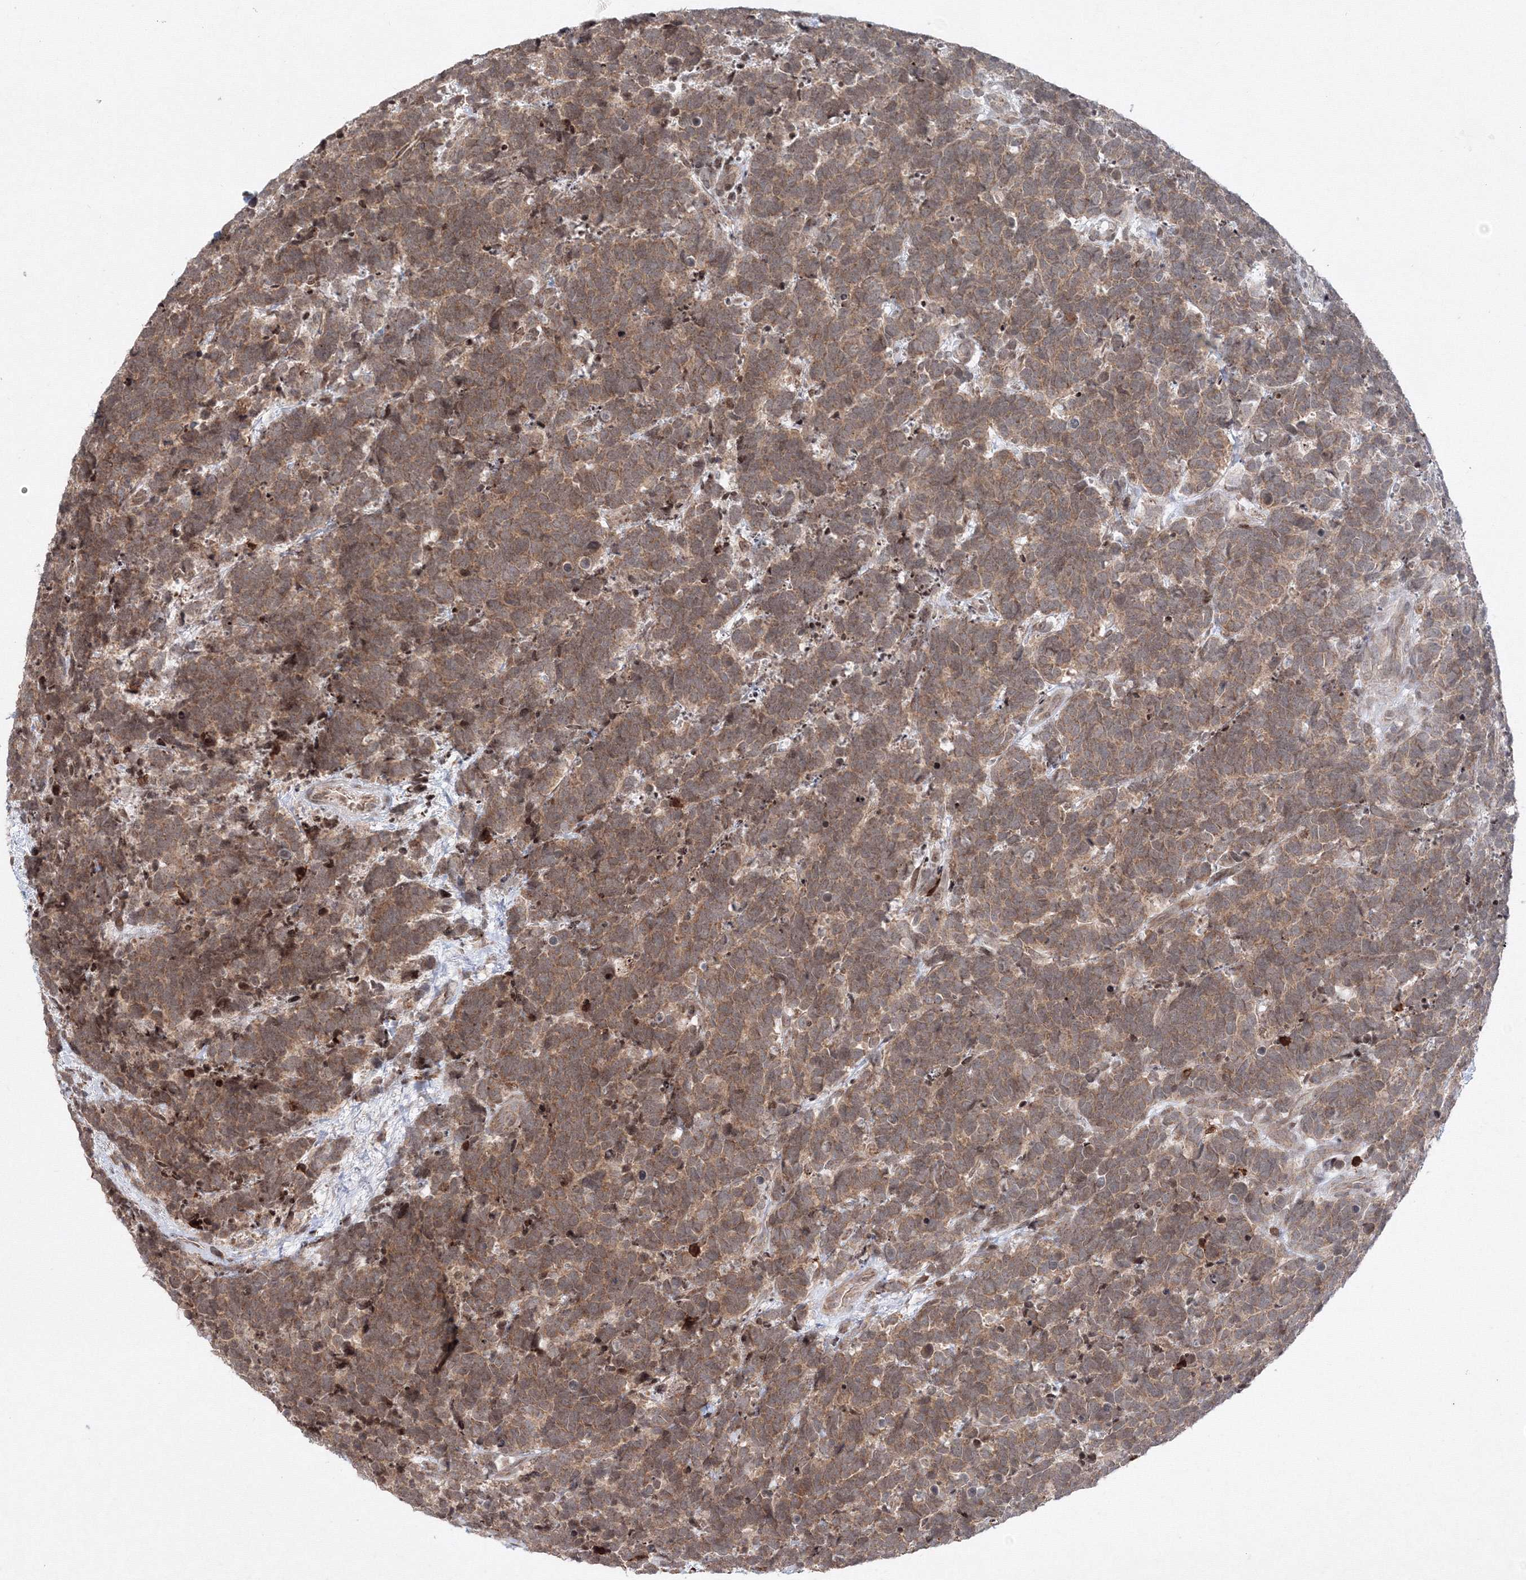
{"staining": {"intensity": "moderate", "quantity": ">75%", "location": "cytoplasmic/membranous"}, "tissue": "carcinoid", "cell_type": "Tumor cells", "image_type": "cancer", "snomed": [{"axis": "morphology", "description": "Carcinoma, NOS"}, {"axis": "morphology", "description": "Carcinoid, malignant, NOS"}, {"axis": "topography", "description": "Urinary bladder"}], "caption": "Immunohistochemistry (IHC) (DAB) staining of human carcinoma exhibits moderate cytoplasmic/membranous protein expression in approximately >75% of tumor cells. (brown staining indicates protein expression, while blue staining denotes nuclei).", "gene": "MKRN2", "patient": {"sex": "male", "age": 57}}